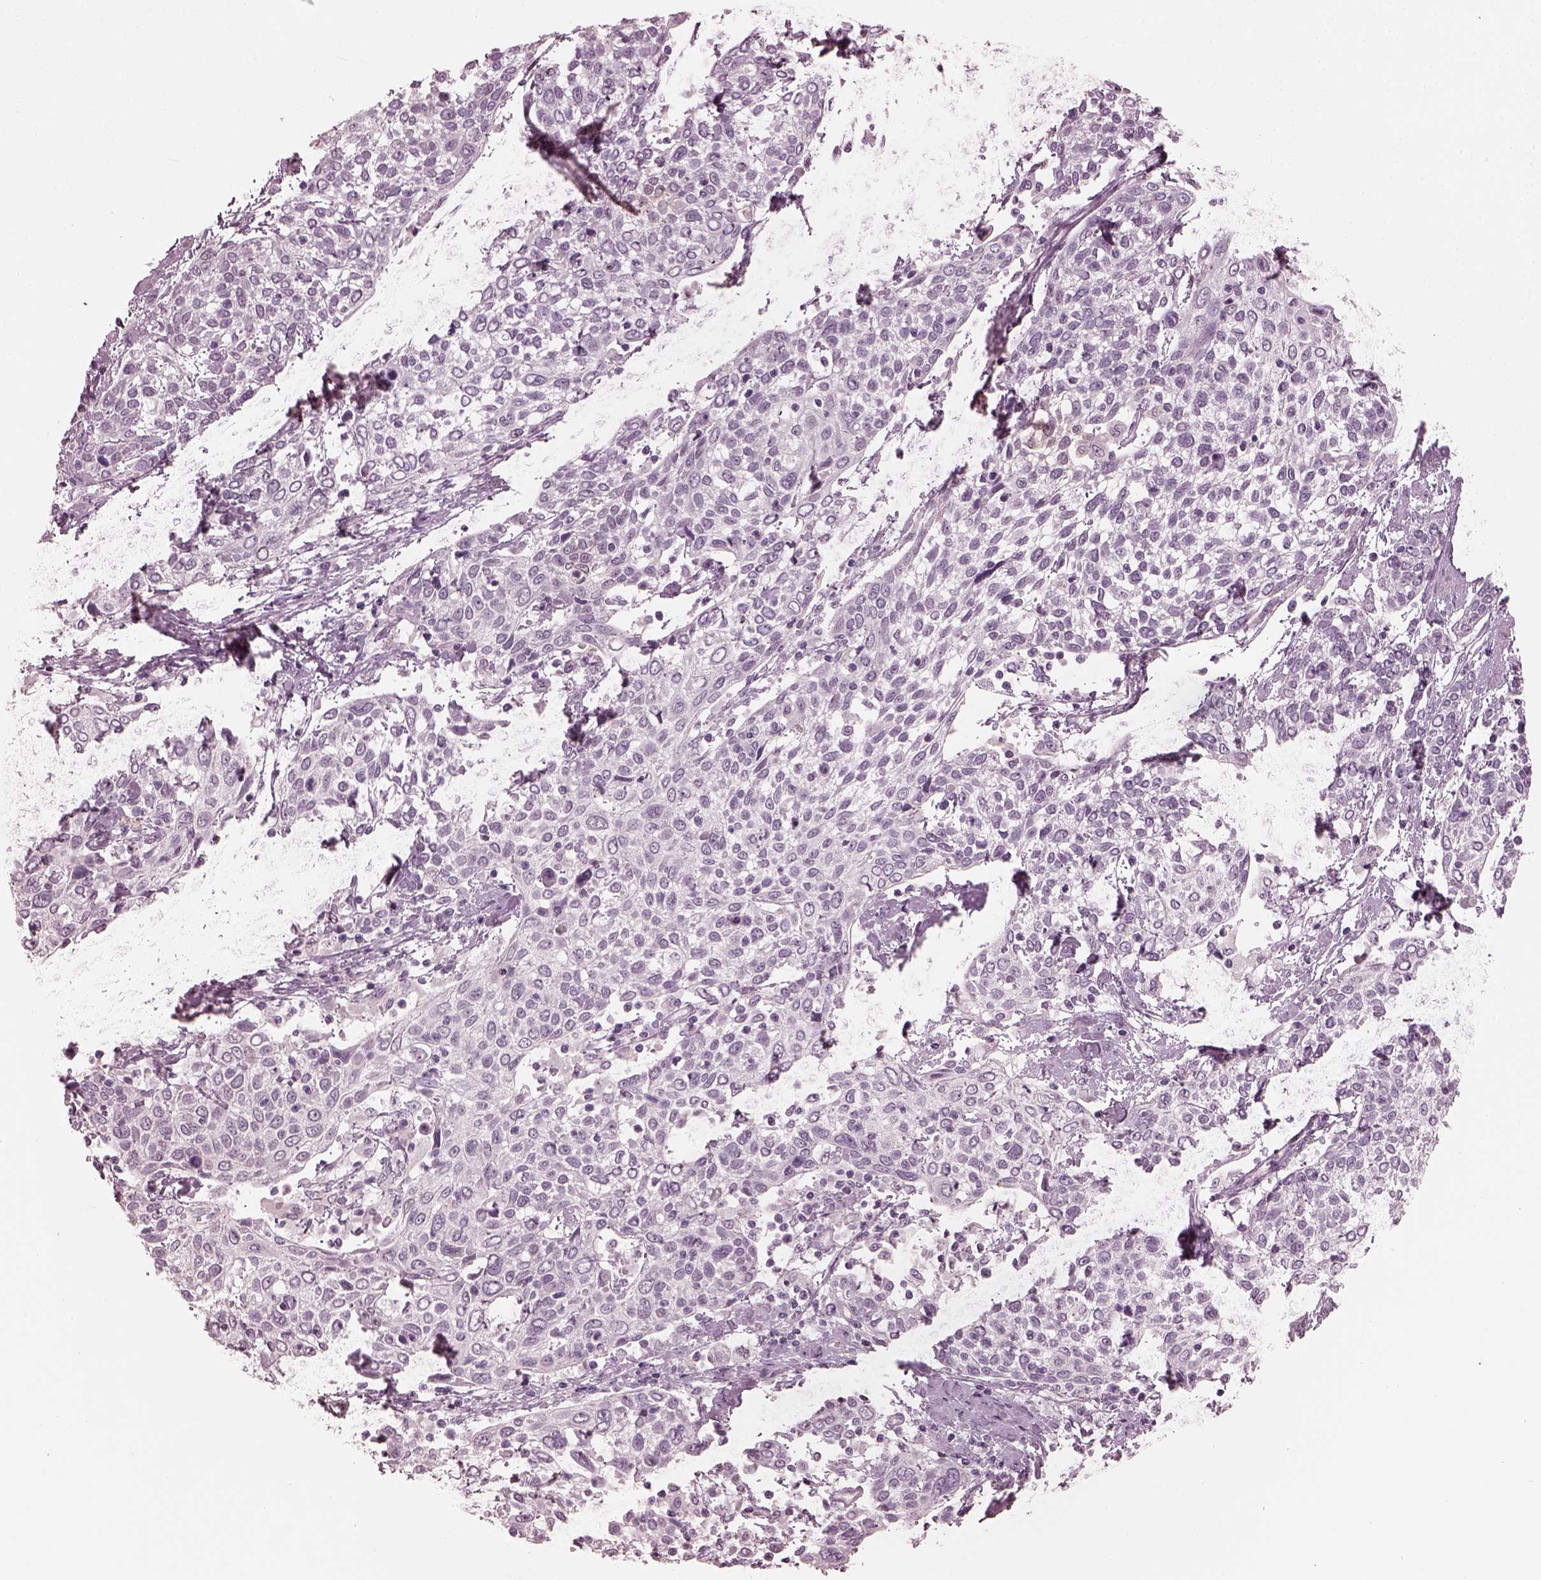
{"staining": {"intensity": "negative", "quantity": "none", "location": "none"}, "tissue": "cervical cancer", "cell_type": "Tumor cells", "image_type": "cancer", "snomed": [{"axis": "morphology", "description": "Squamous cell carcinoma, NOS"}, {"axis": "topography", "description": "Cervix"}], "caption": "An image of cervical cancer (squamous cell carcinoma) stained for a protein reveals no brown staining in tumor cells.", "gene": "OPTC", "patient": {"sex": "female", "age": 61}}